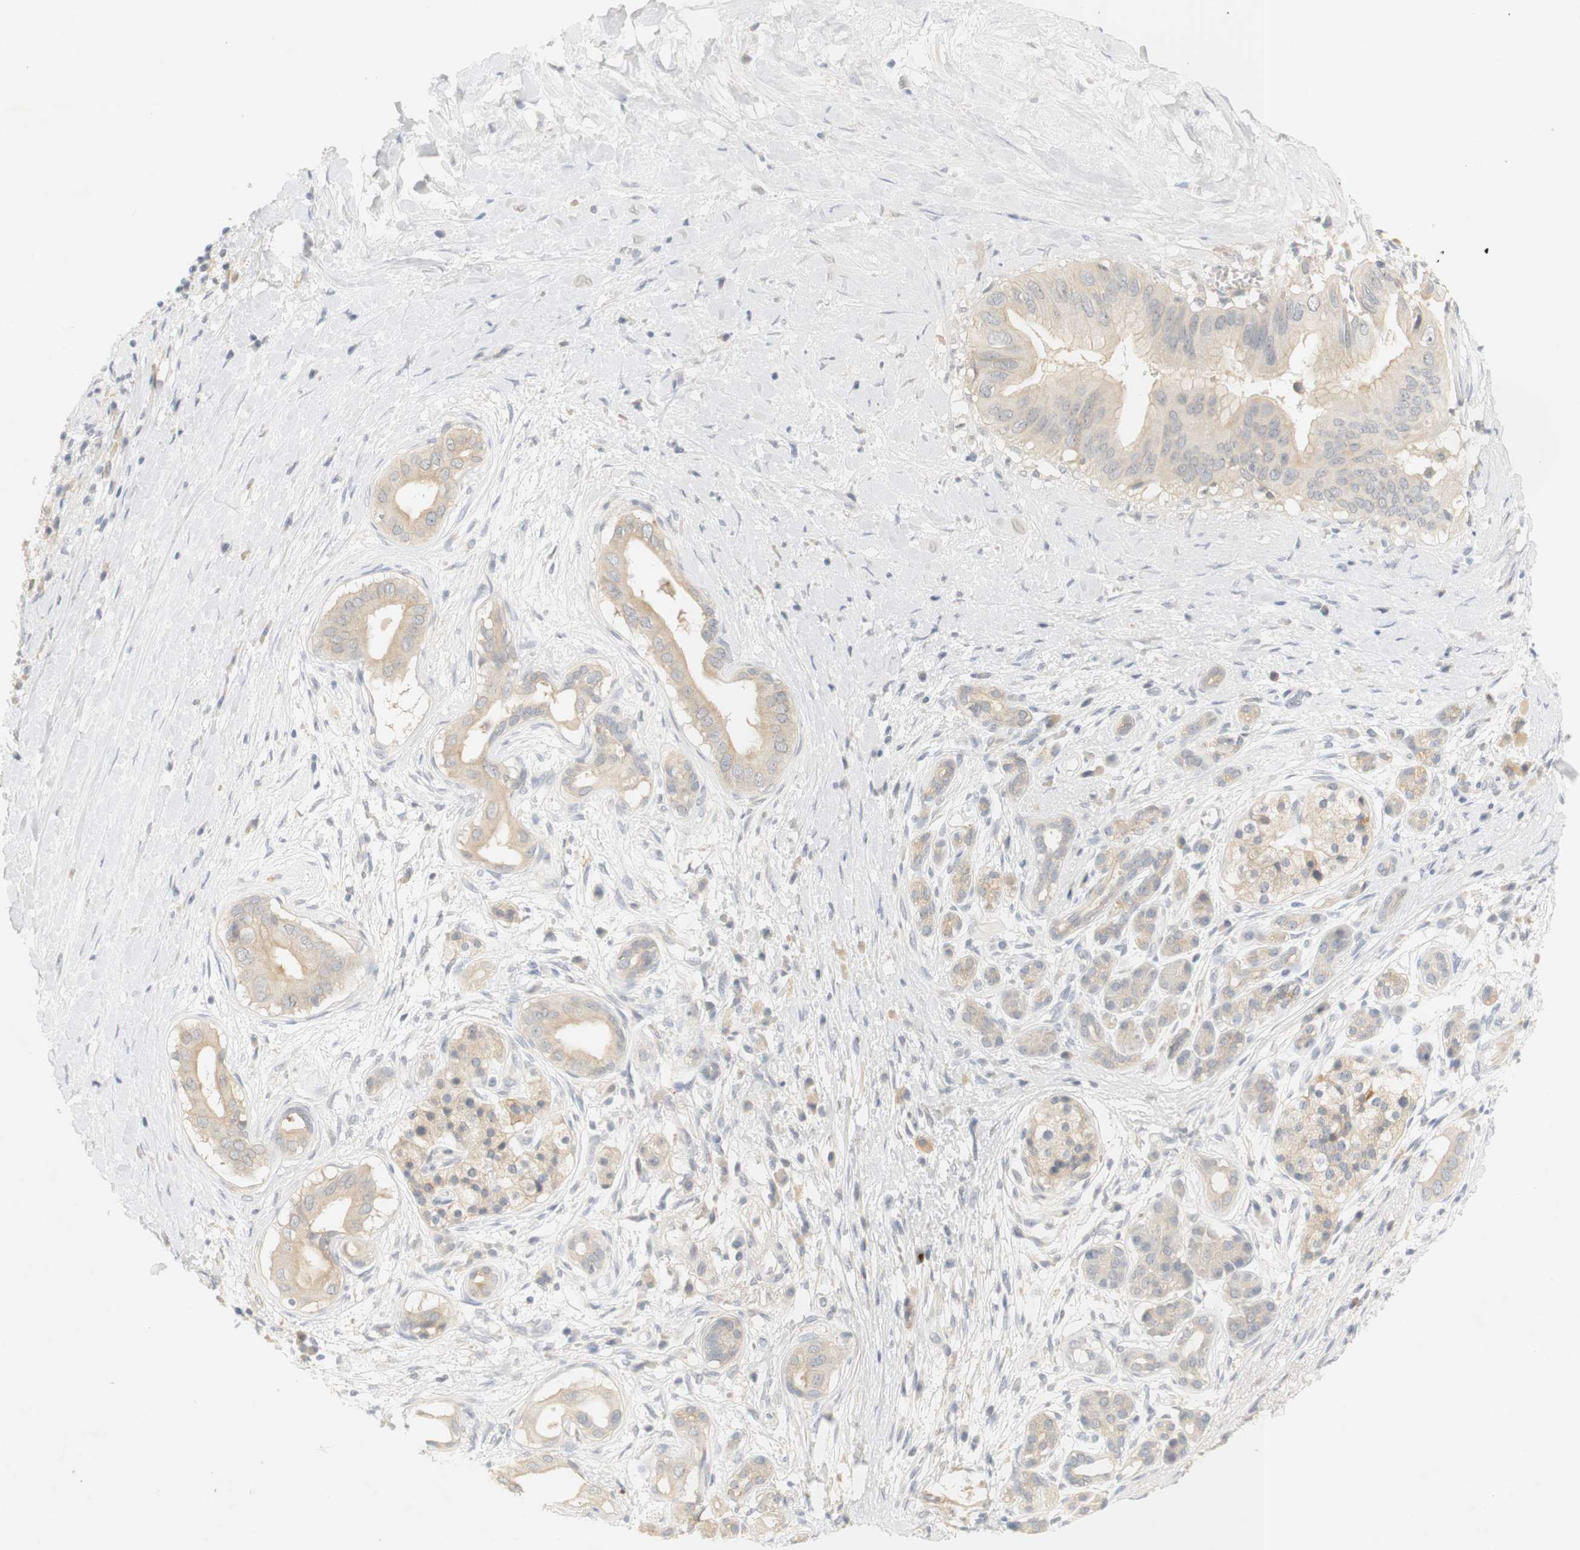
{"staining": {"intensity": "weak", "quantity": "<25%", "location": "cytoplasmic/membranous"}, "tissue": "pancreatic cancer", "cell_type": "Tumor cells", "image_type": "cancer", "snomed": [{"axis": "morphology", "description": "Adenocarcinoma, NOS"}, {"axis": "topography", "description": "Pancreas"}], "caption": "IHC photomicrograph of human pancreatic adenocarcinoma stained for a protein (brown), which displays no positivity in tumor cells.", "gene": "RTN3", "patient": {"sex": "male", "age": 55}}